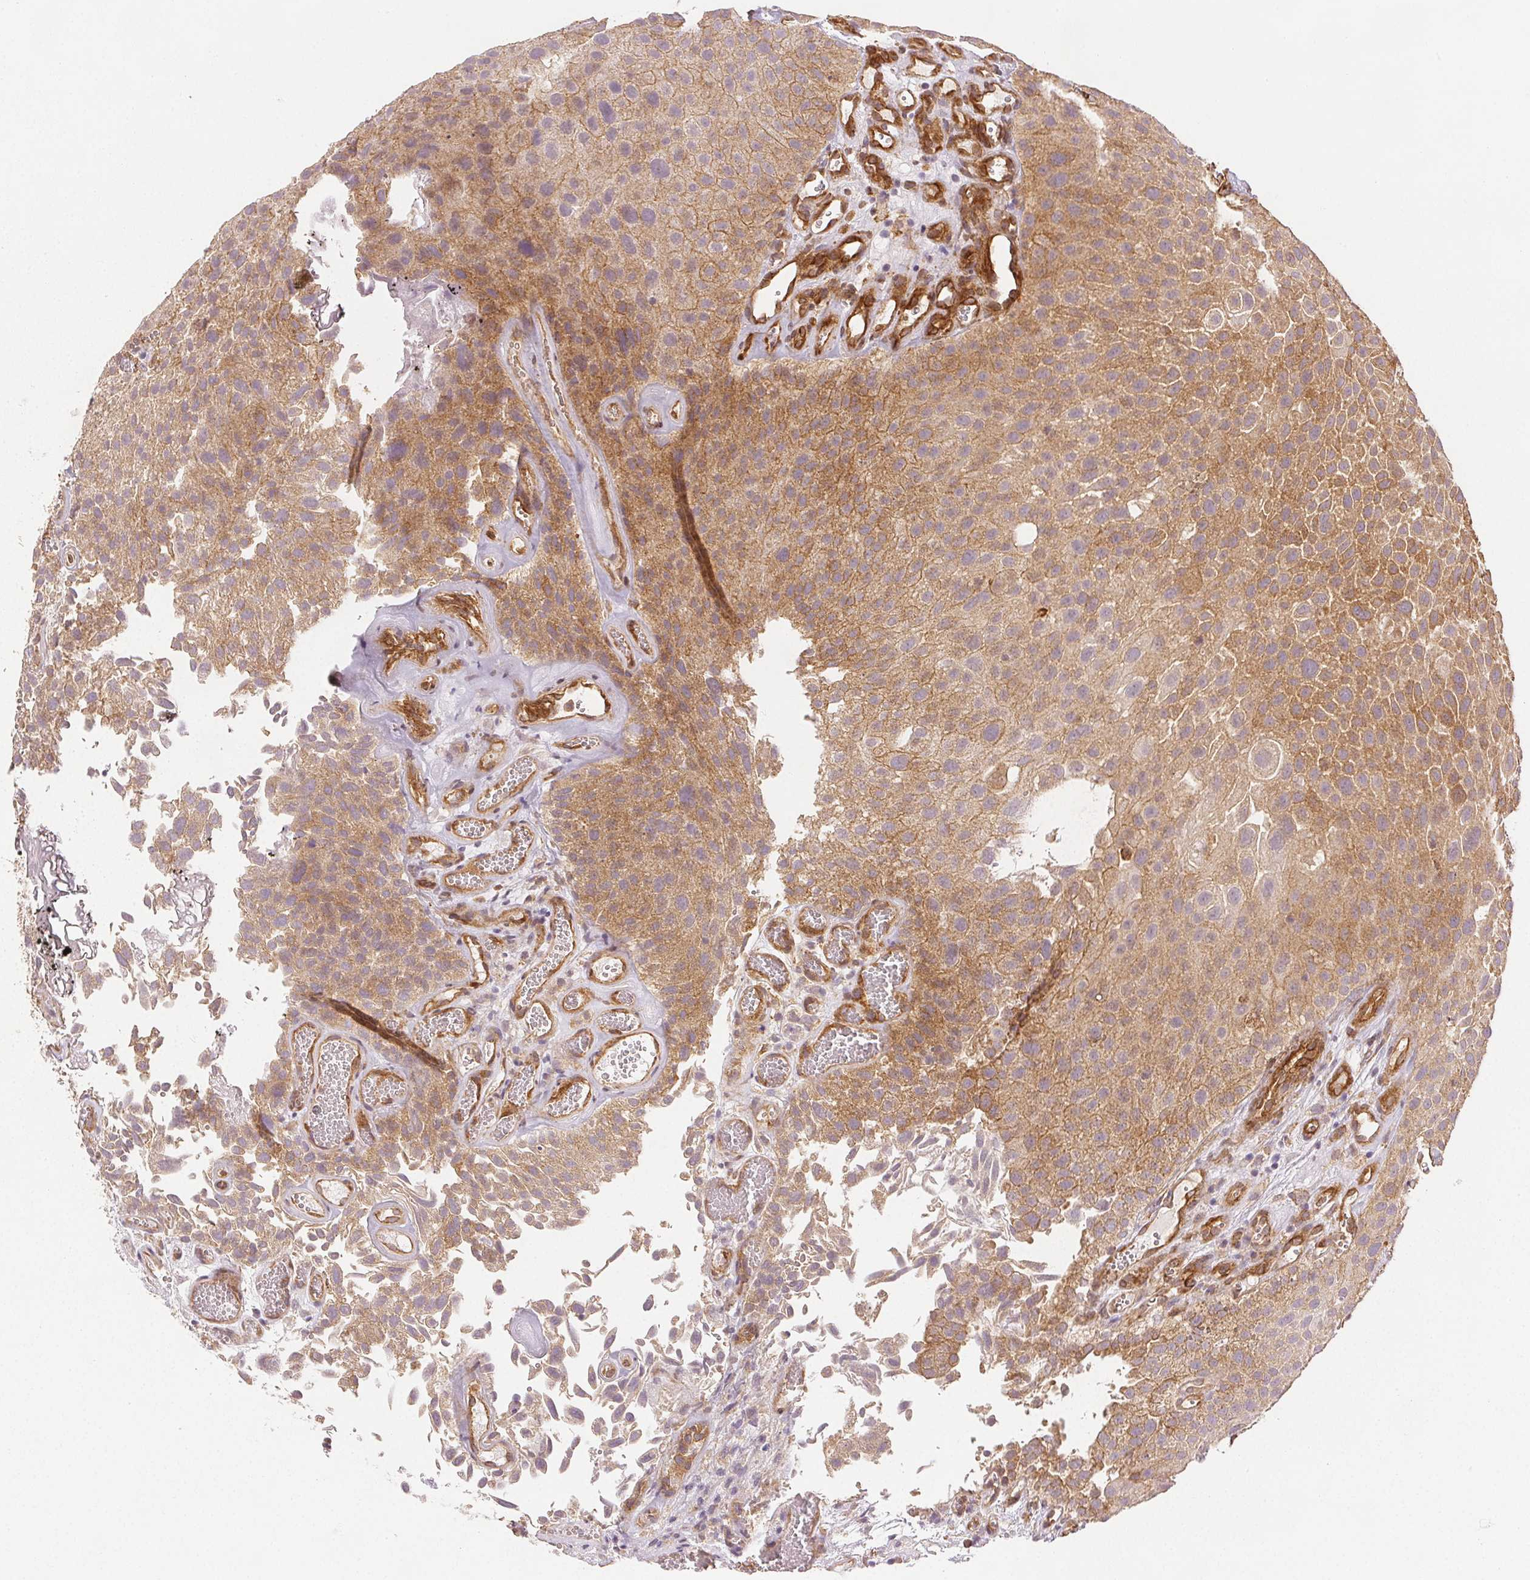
{"staining": {"intensity": "moderate", "quantity": ">75%", "location": "cytoplasmic/membranous"}, "tissue": "urothelial cancer", "cell_type": "Tumor cells", "image_type": "cancer", "snomed": [{"axis": "morphology", "description": "Urothelial carcinoma, Low grade"}, {"axis": "topography", "description": "Urinary bladder"}], "caption": "About >75% of tumor cells in urothelial carcinoma (low-grade) exhibit moderate cytoplasmic/membranous protein positivity as visualized by brown immunohistochemical staining.", "gene": "DIAPH2", "patient": {"sex": "male", "age": 72}}